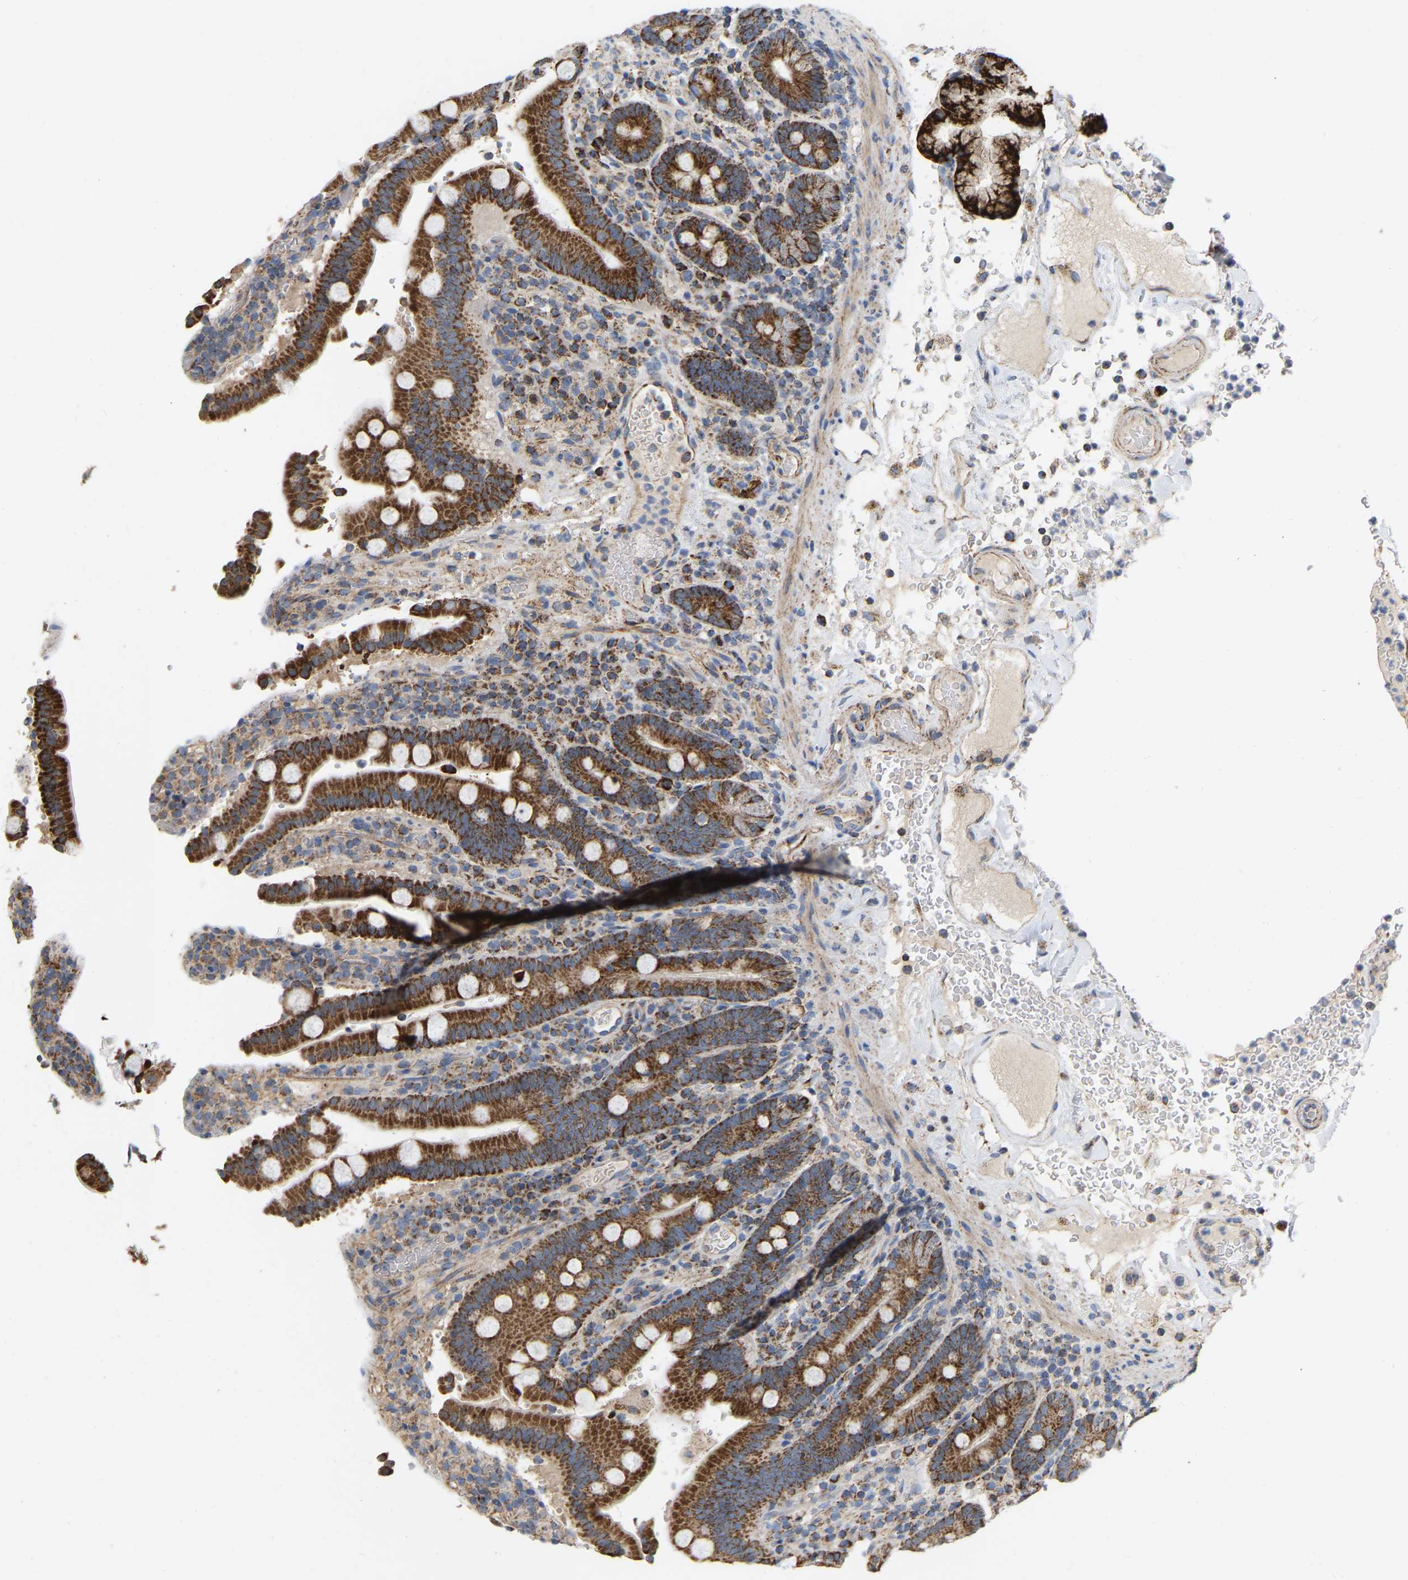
{"staining": {"intensity": "strong", "quantity": ">75%", "location": "cytoplasmic/membranous"}, "tissue": "duodenum", "cell_type": "Glandular cells", "image_type": "normal", "snomed": [{"axis": "morphology", "description": "Normal tissue, NOS"}, {"axis": "topography", "description": "Small intestine, NOS"}], "caption": "Immunohistochemistry of normal human duodenum demonstrates high levels of strong cytoplasmic/membranous expression in approximately >75% of glandular cells. (DAB = brown stain, brightfield microscopy at high magnification).", "gene": "CBLB", "patient": {"sex": "female", "age": 71}}